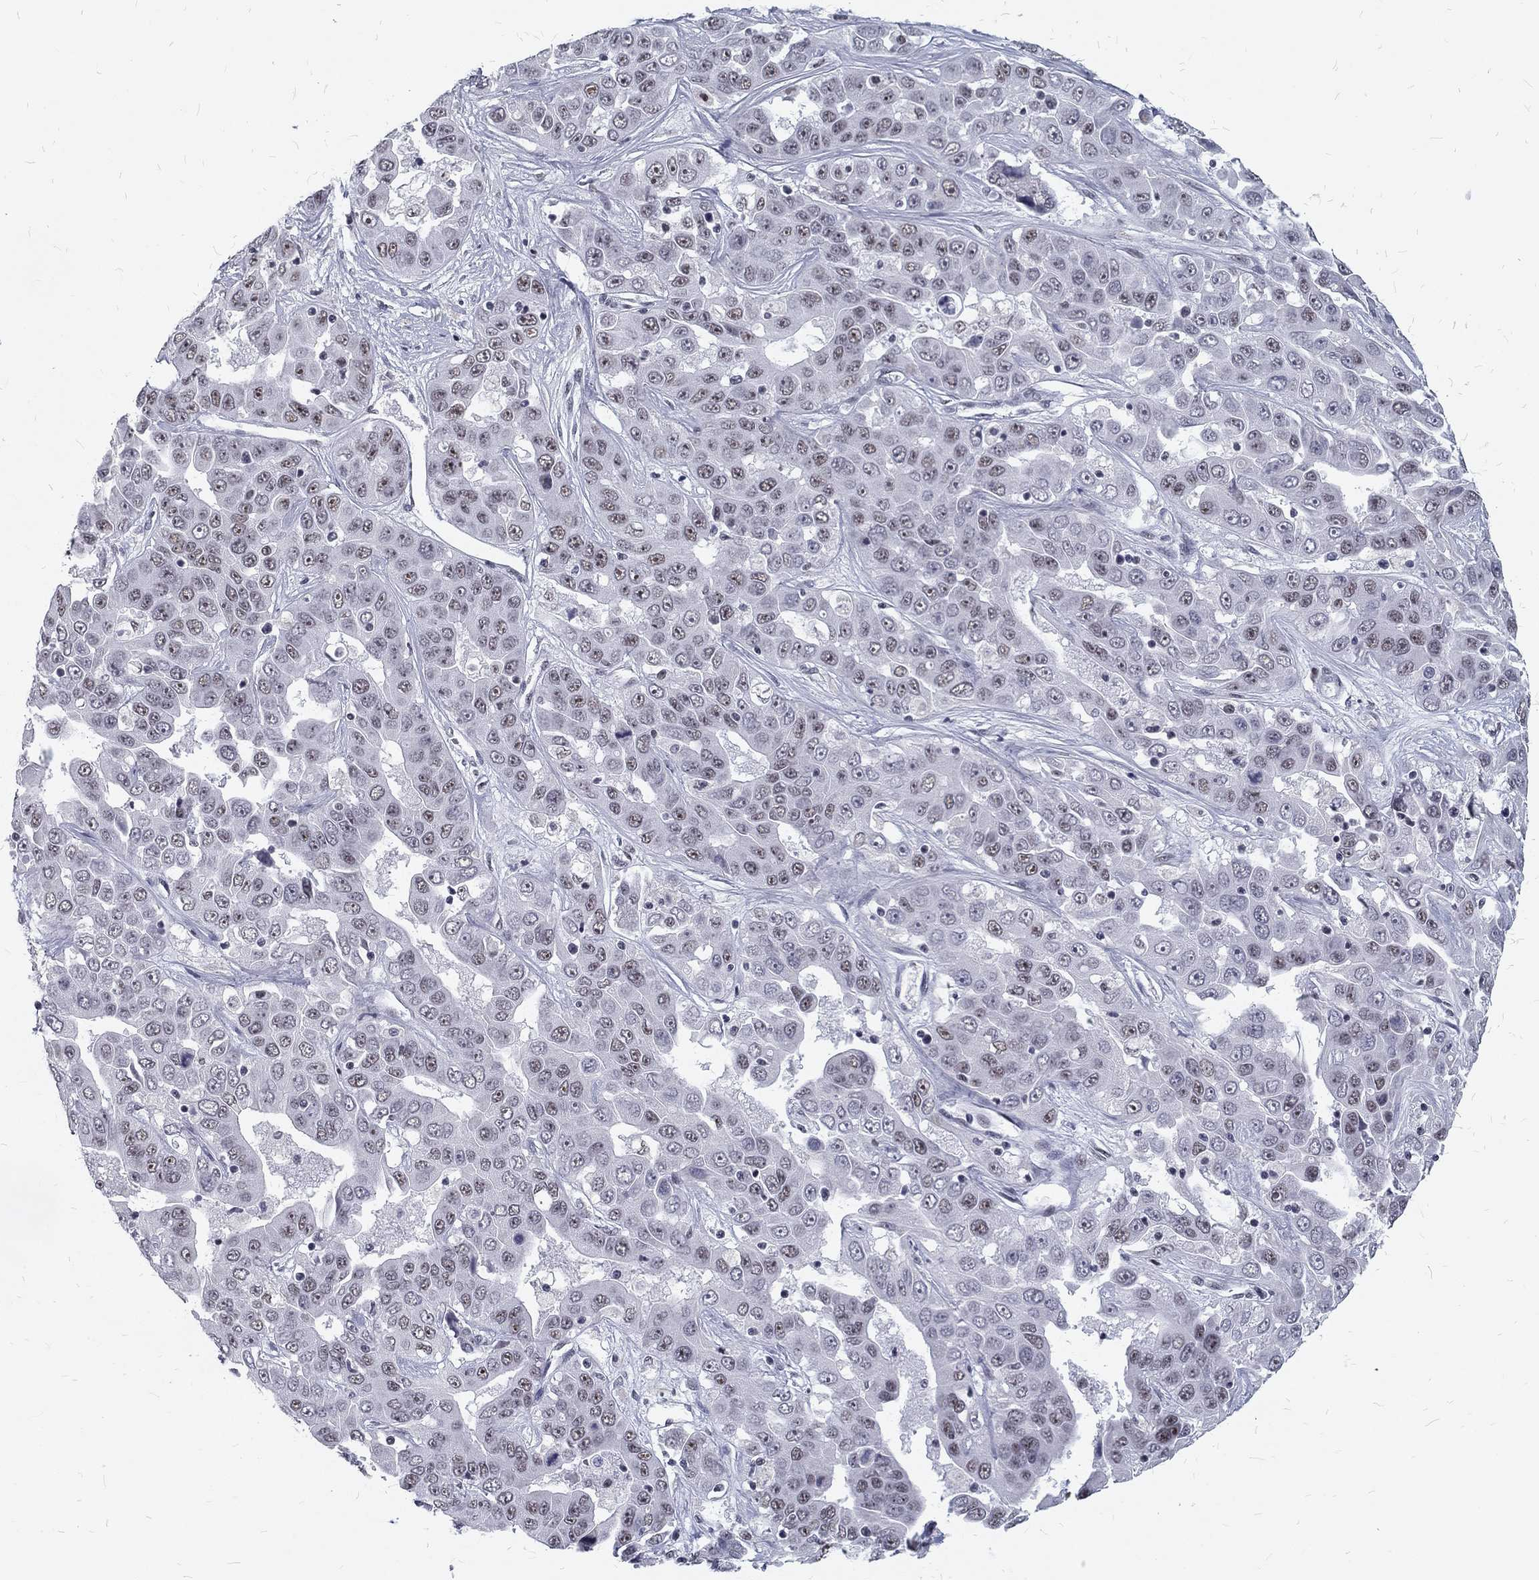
{"staining": {"intensity": "weak", "quantity": "<25%", "location": "nuclear"}, "tissue": "liver cancer", "cell_type": "Tumor cells", "image_type": "cancer", "snomed": [{"axis": "morphology", "description": "Cholangiocarcinoma"}, {"axis": "topography", "description": "Liver"}], "caption": "Image shows no significant protein positivity in tumor cells of liver cholangiocarcinoma. (Brightfield microscopy of DAB immunohistochemistry (IHC) at high magnification).", "gene": "SNORC", "patient": {"sex": "female", "age": 52}}